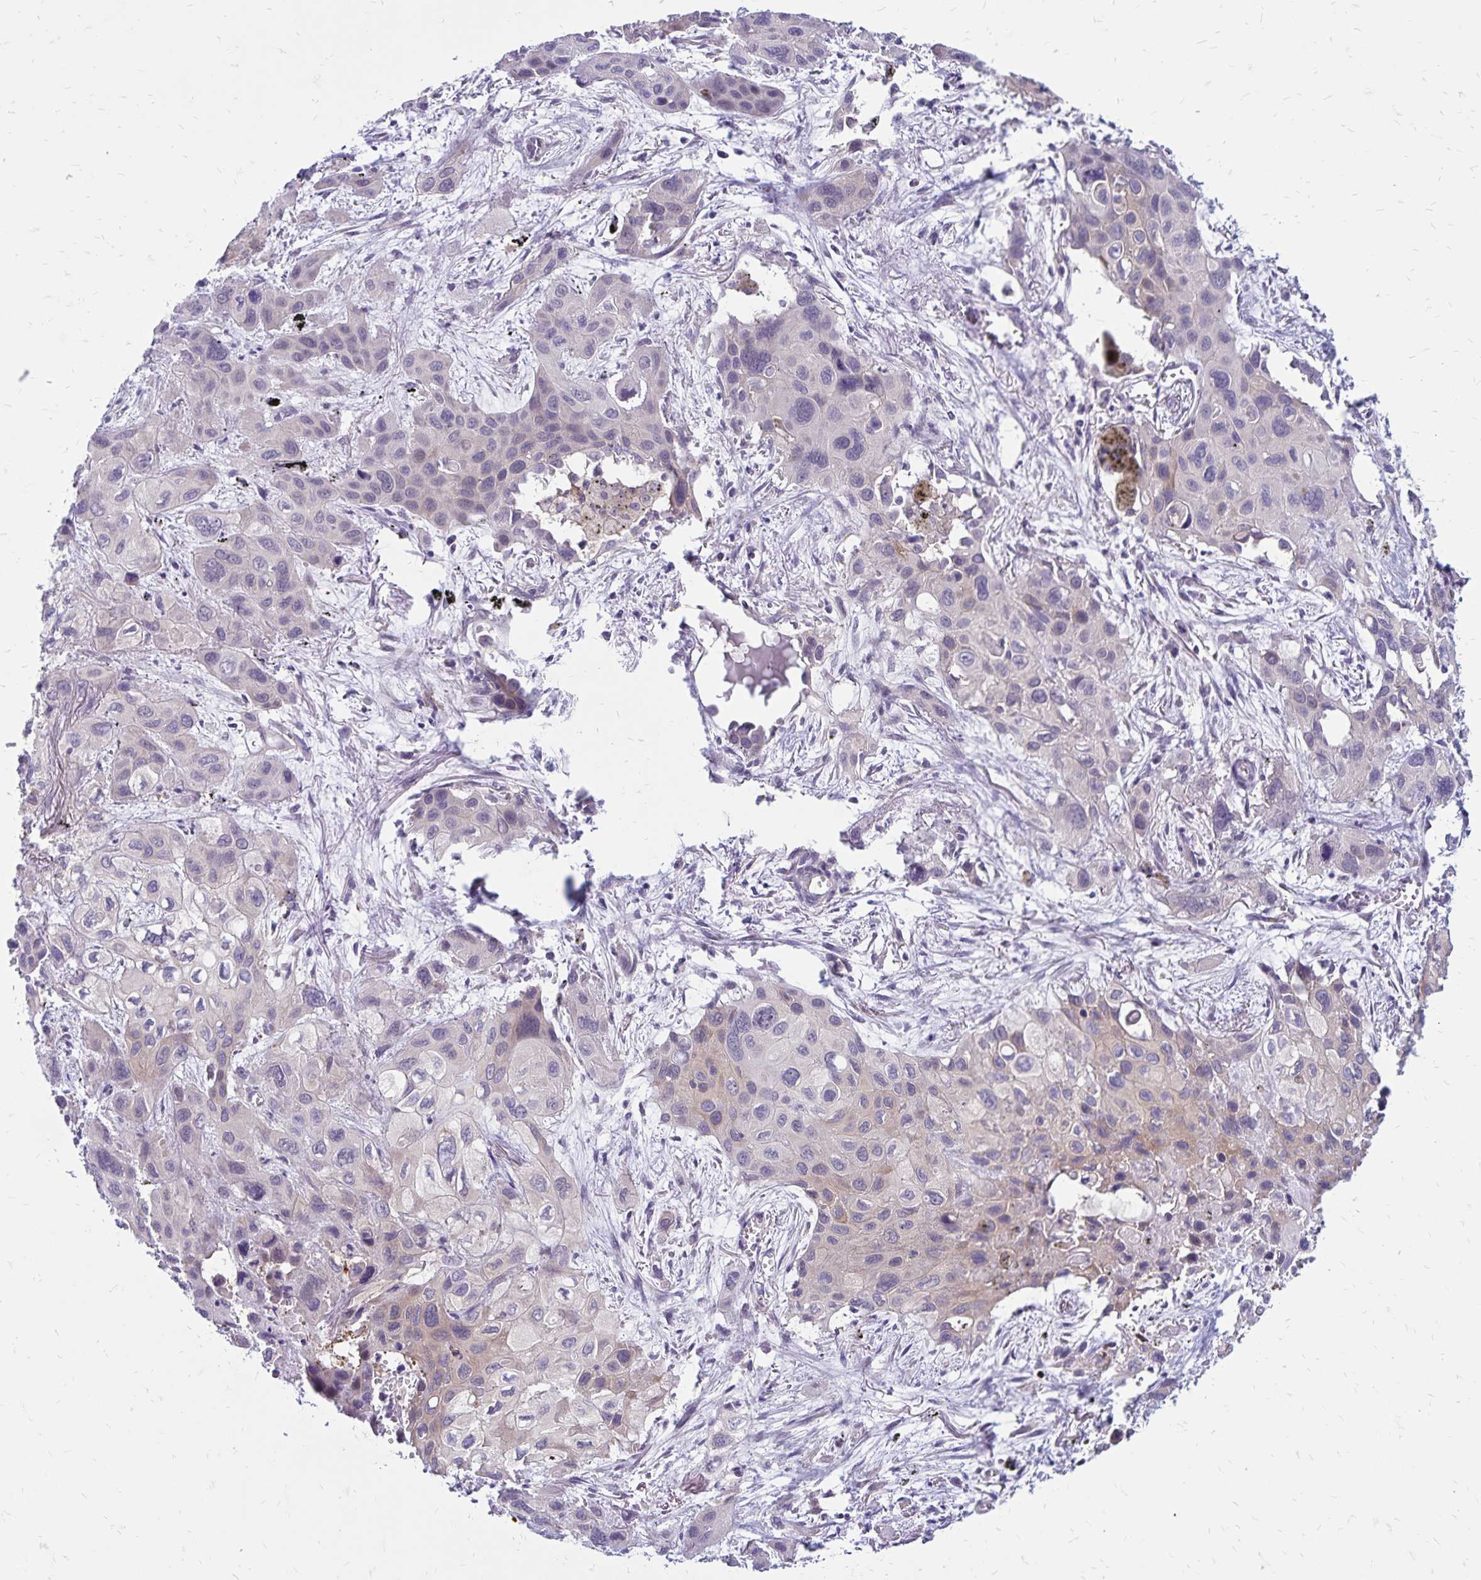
{"staining": {"intensity": "weak", "quantity": "<25%", "location": "cytoplasmic/membranous"}, "tissue": "lung cancer", "cell_type": "Tumor cells", "image_type": "cancer", "snomed": [{"axis": "morphology", "description": "Squamous cell carcinoma, NOS"}, {"axis": "morphology", "description": "Squamous cell carcinoma, metastatic, NOS"}, {"axis": "topography", "description": "Lung"}], "caption": "Tumor cells show no significant staining in lung cancer.", "gene": "FSD1", "patient": {"sex": "male", "age": 59}}